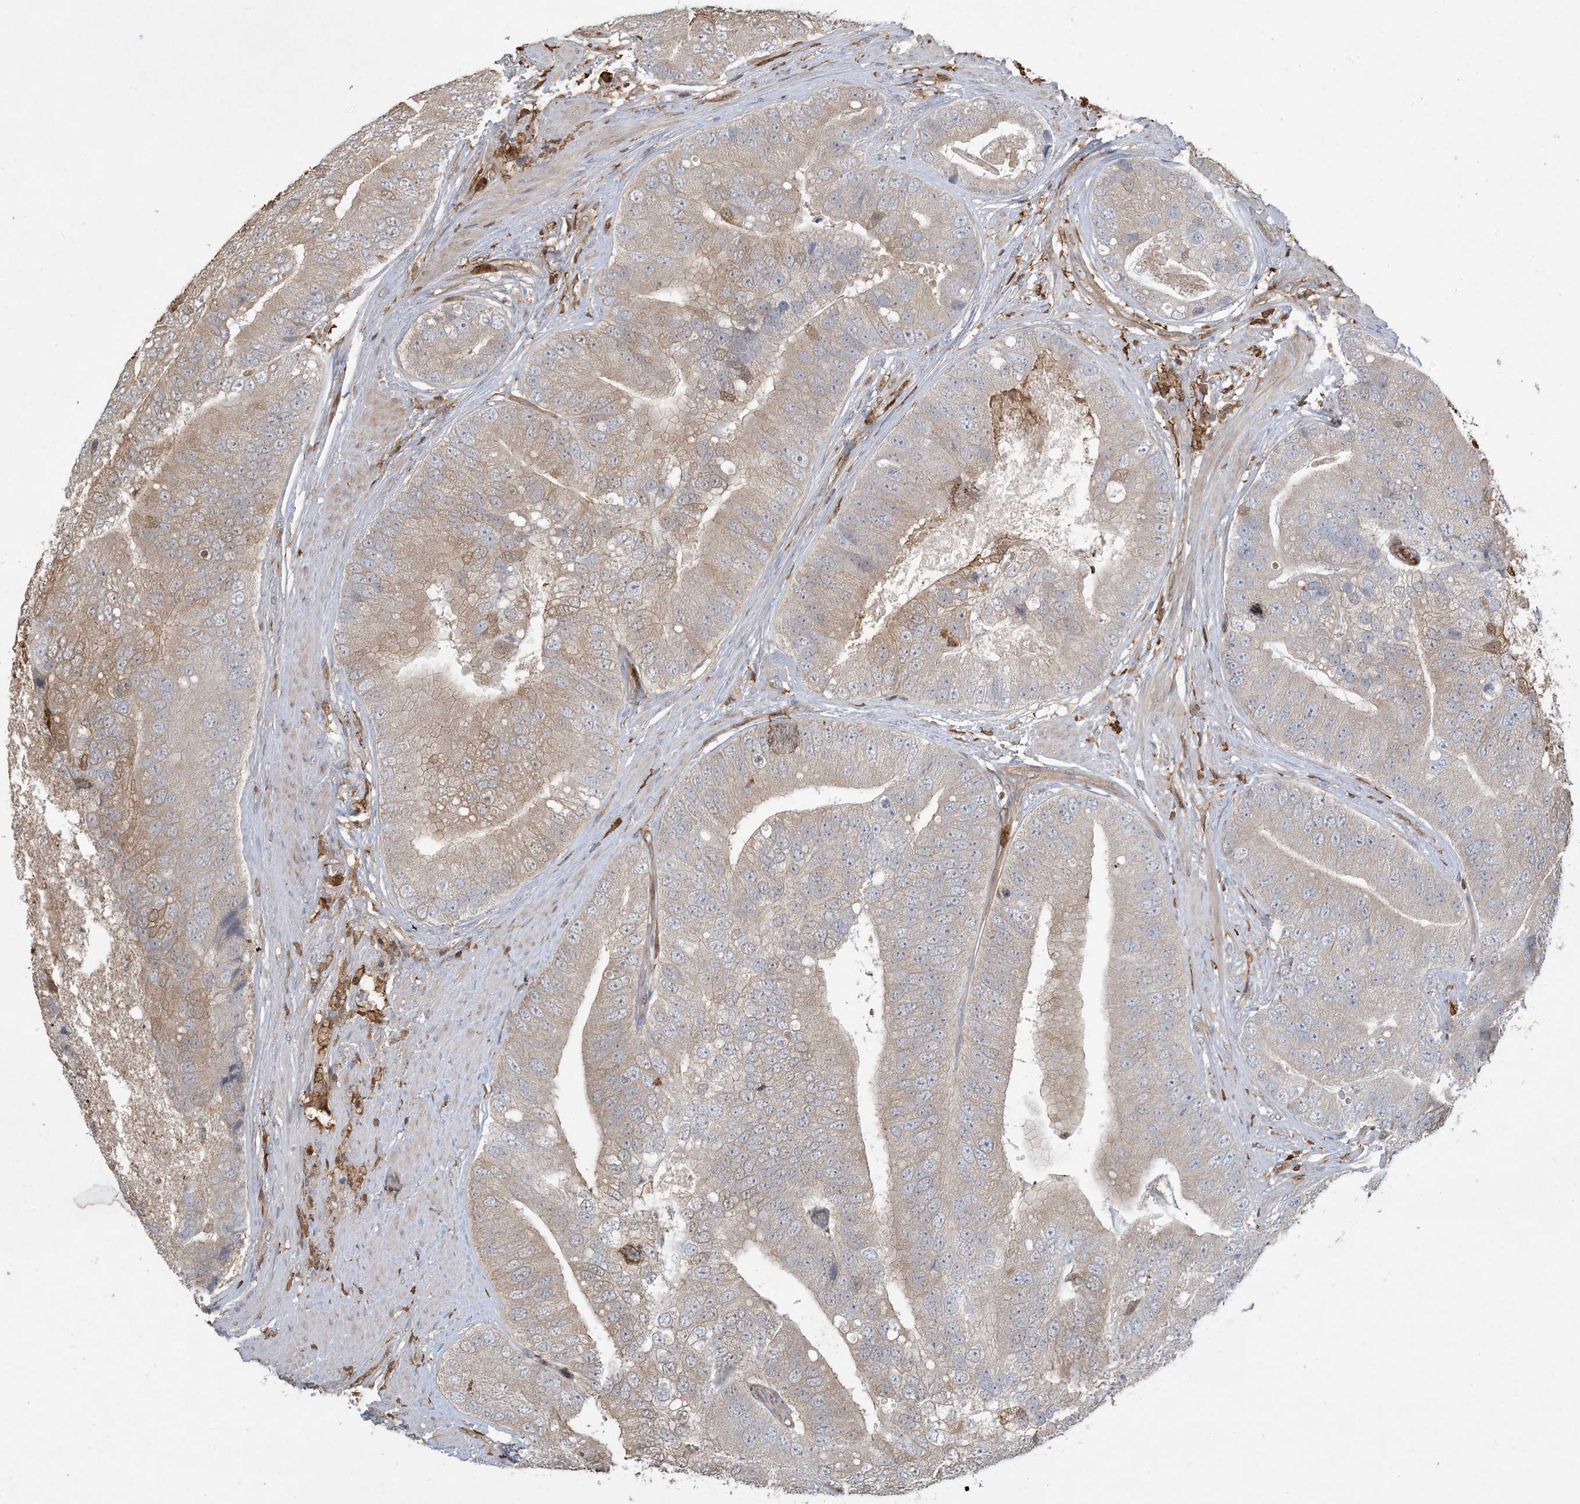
{"staining": {"intensity": "weak", "quantity": "25%-75%", "location": "cytoplasmic/membranous"}, "tissue": "prostate cancer", "cell_type": "Tumor cells", "image_type": "cancer", "snomed": [{"axis": "morphology", "description": "Adenocarcinoma, High grade"}, {"axis": "topography", "description": "Prostate"}], "caption": "Prostate cancer (adenocarcinoma (high-grade)) stained with a brown dye shows weak cytoplasmic/membranous positive positivity in about 25%-75% of tumor cells.", "gene": "TMSB4X", "patient": {"sex": "male", "age": 70}}